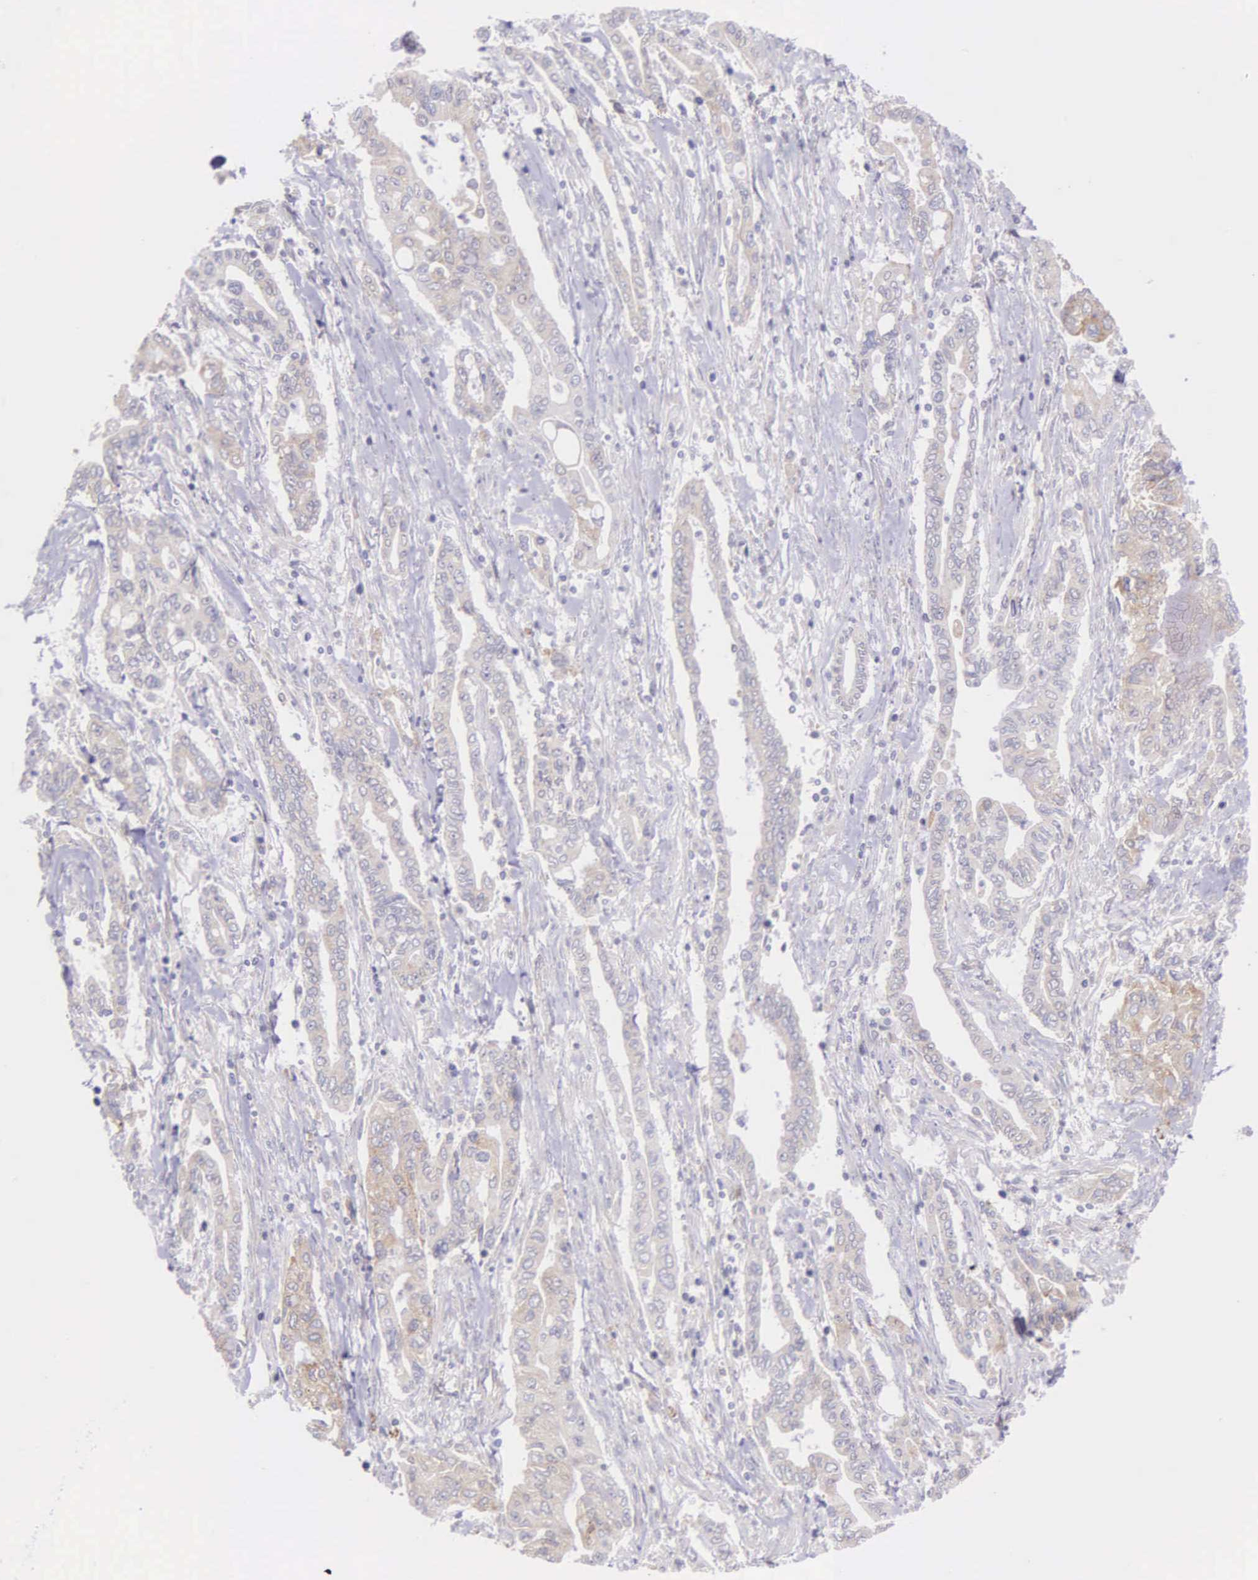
{"staining": {"intensity": "weak", "quantity": ">75%", "location": "cytoplasmic/membranous"}, "tissue": "pancreatic cancer", "cell_type": "Tumor cells", "image_type": "cancer", "snomed": [{"axis": "morphology", "description": "Adenocarcinoma, NOS"}, {"axis": "topography", "description": "Pancreas"}], "caption": "Tumor cells display low levels of weak cytoplasmic/membranous staining in approximately >75% of cells in pancreatic adenocarcinoma.", "gene": "NSDHL", "patient": {"sex": "female", "age": 57}}